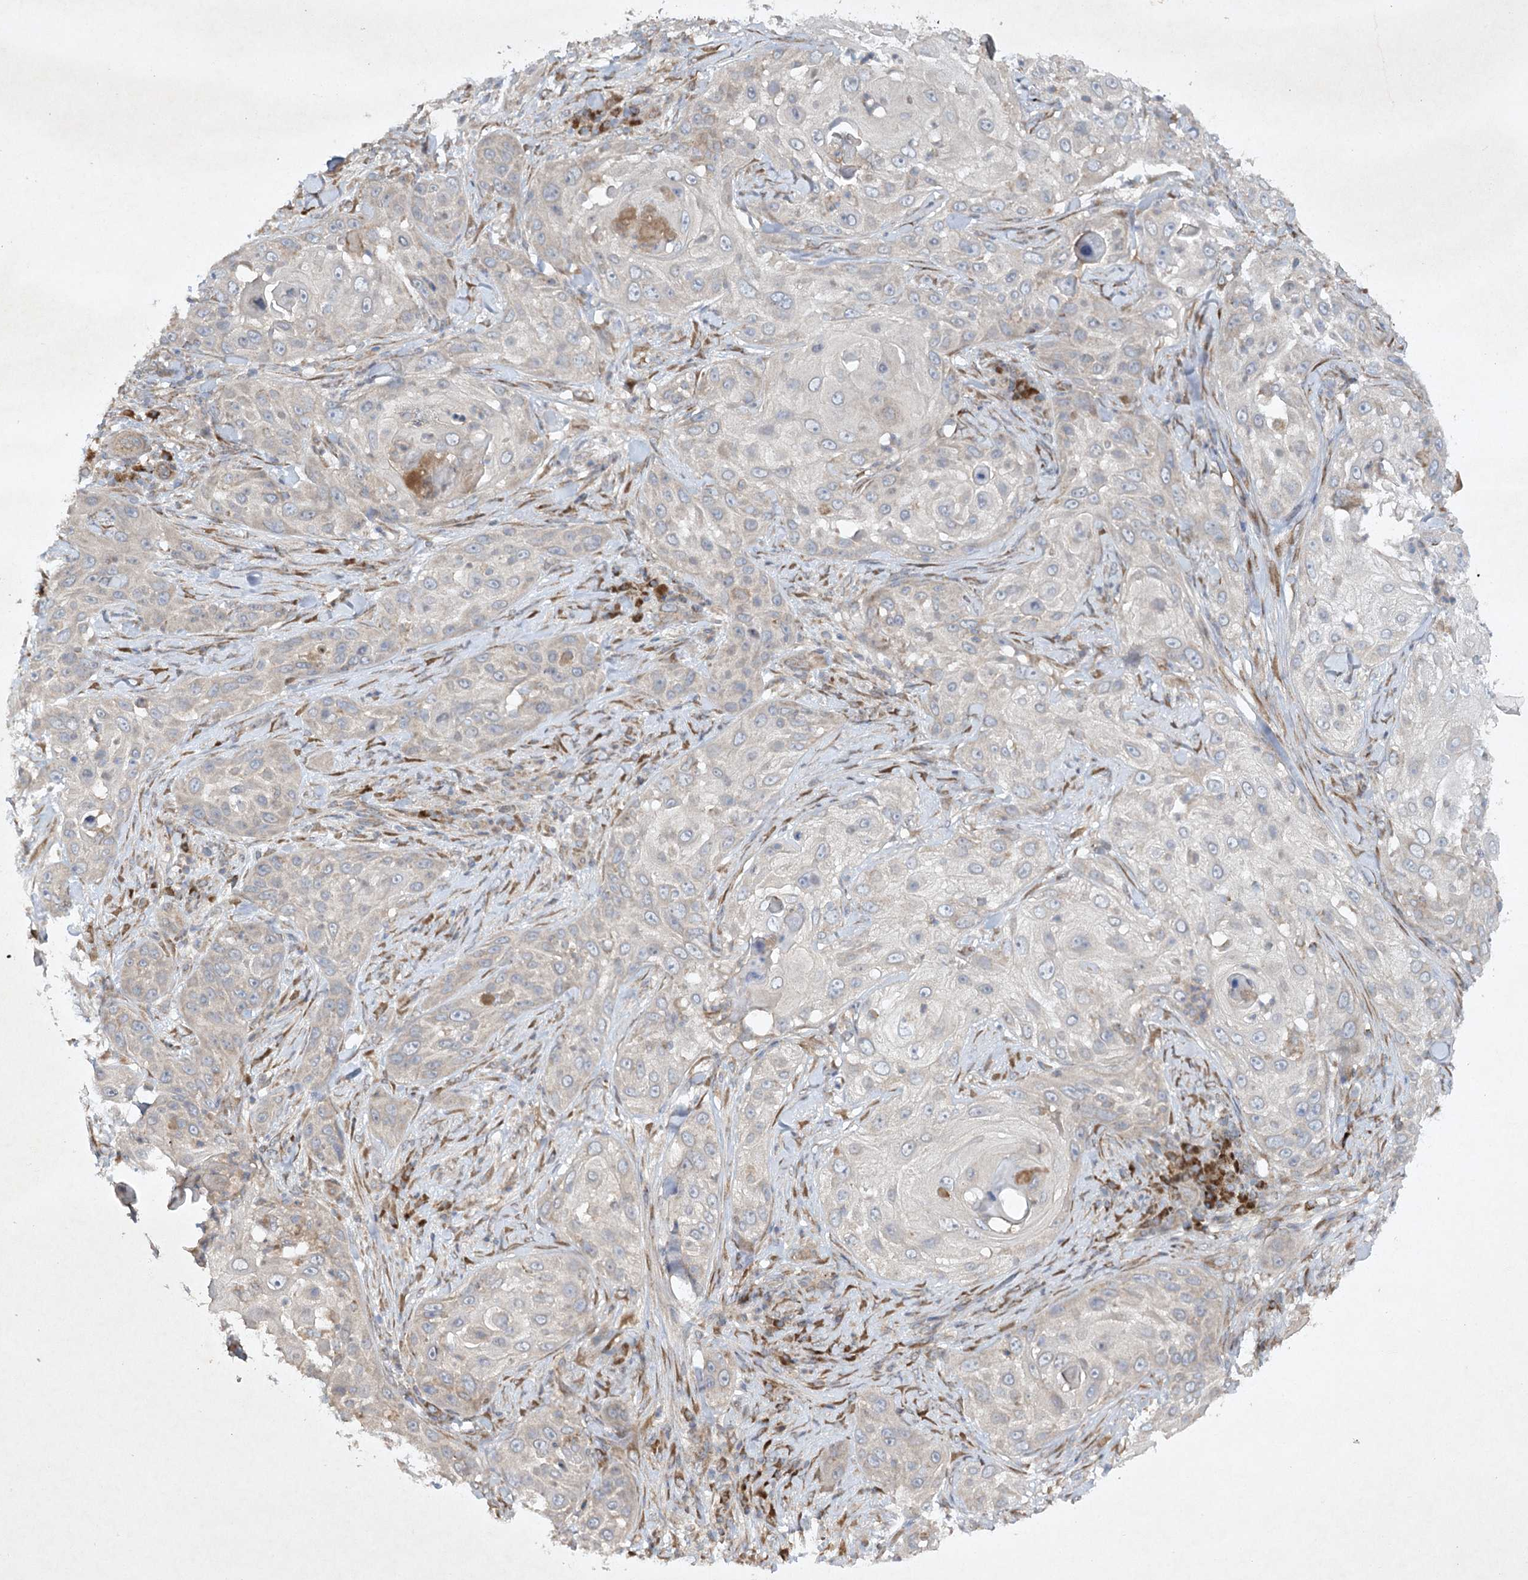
{"staining": {"intensity": "negative", "quantity": "none", "location": "none"}, "tissue": "skin cancer", "cell_type": "Tumor cells", "image_type": "cancer", "snomed": [{"axis": "morphology", "description": "Squamous cell carcinoma, NOS"}, {"axis": "topography", "description": "Skin"}], "caption": "Skin cancer stained for a protein using IHC displays no expression tumor cells.", "gene": "TRAF3IP1", "patient": {"sex": "female", "age": 44}}